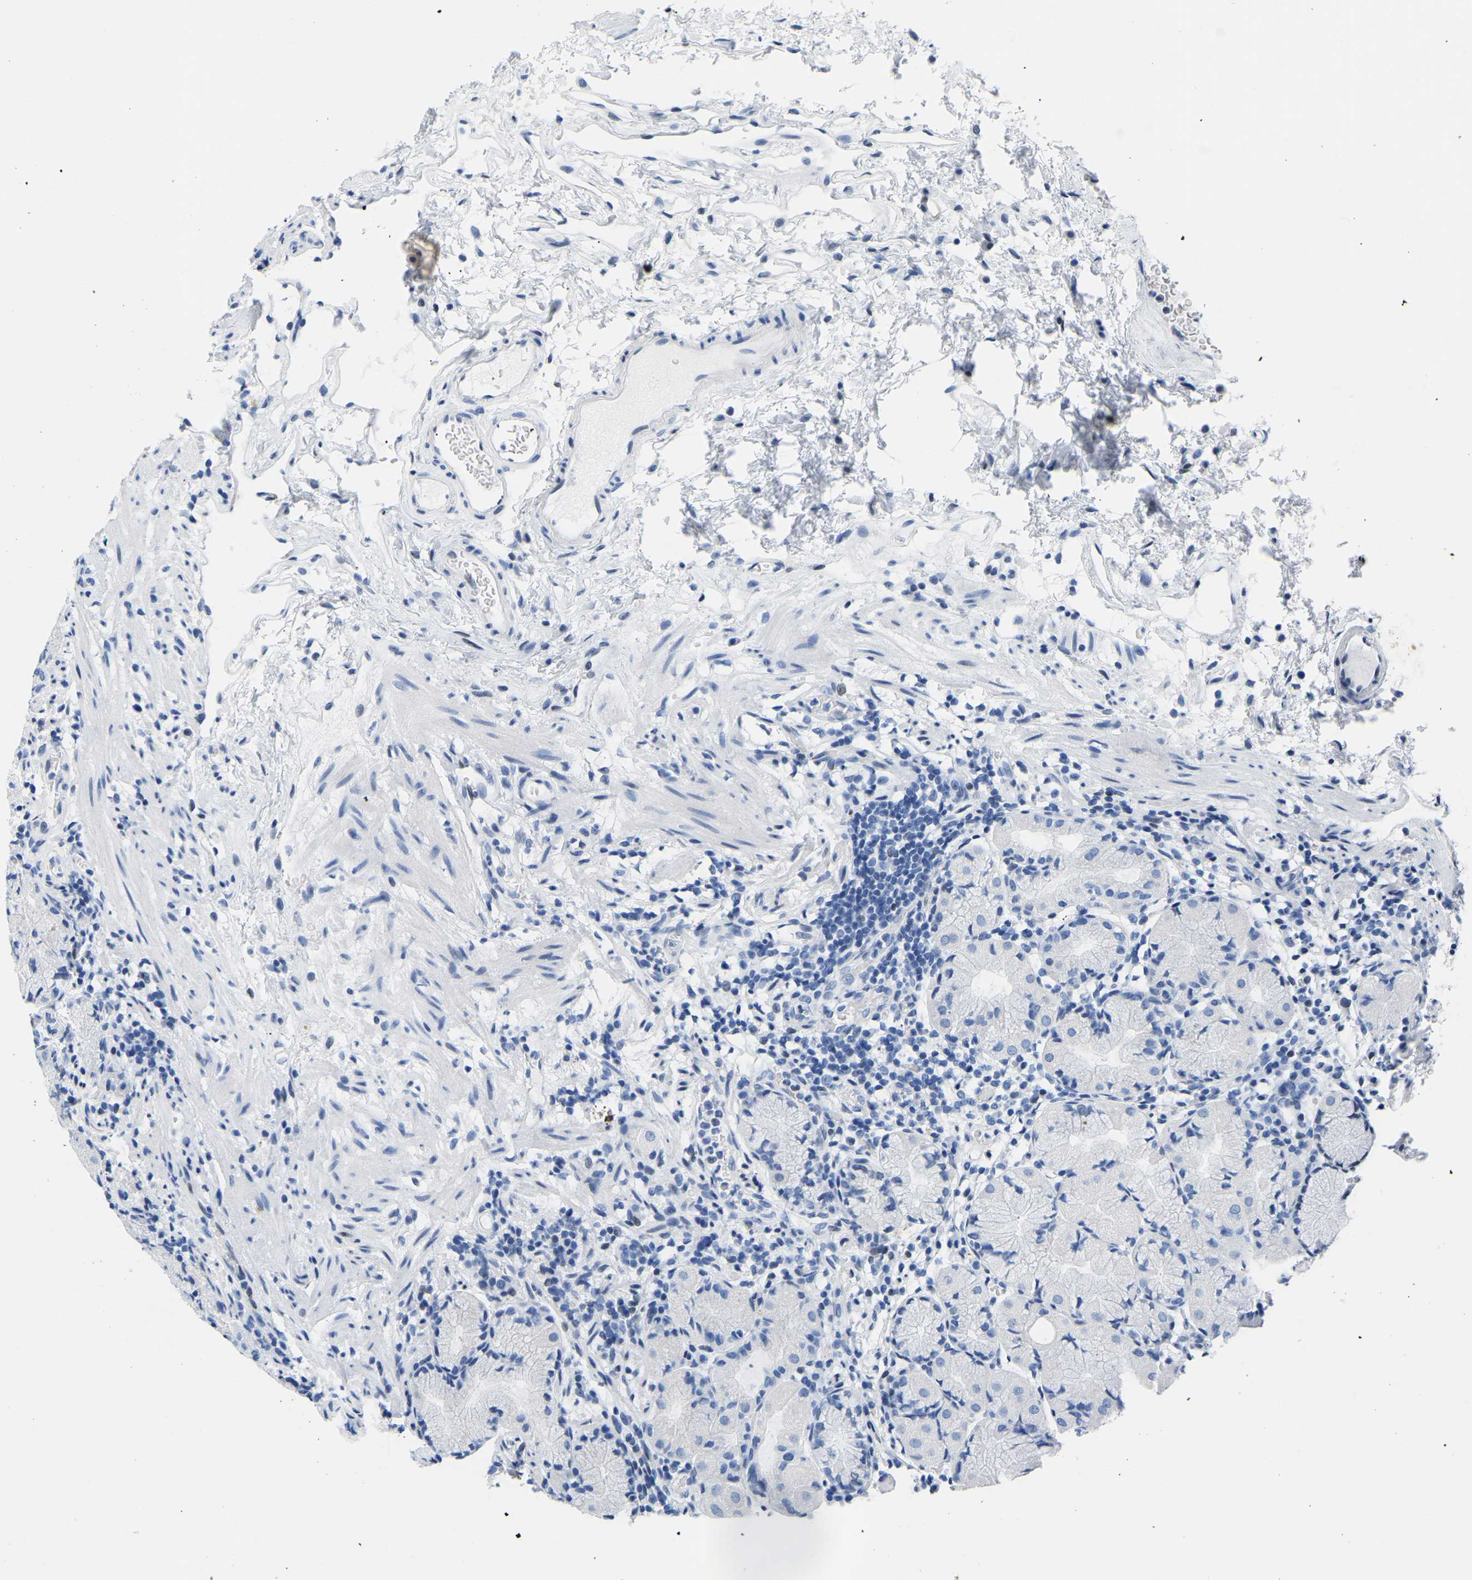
{"staining": {"intensity": "negative", "quantity": "none", "location": "none"}, "tissue": "stomach", "cell_type": "Glandular cells", "image_type": "normal", "snomed": [{"axis": "morphology", "description": "Normal tissue, NOS"}, {"axis": "topography", "description": "Stomach"}, {"axis": "topography", "description": "Stomach, lower"}], "caption": "There is no significant expression in glandular cells of stomach.", "gene": "UPK3A", "patient": {"sex": "female", "age": 75}}